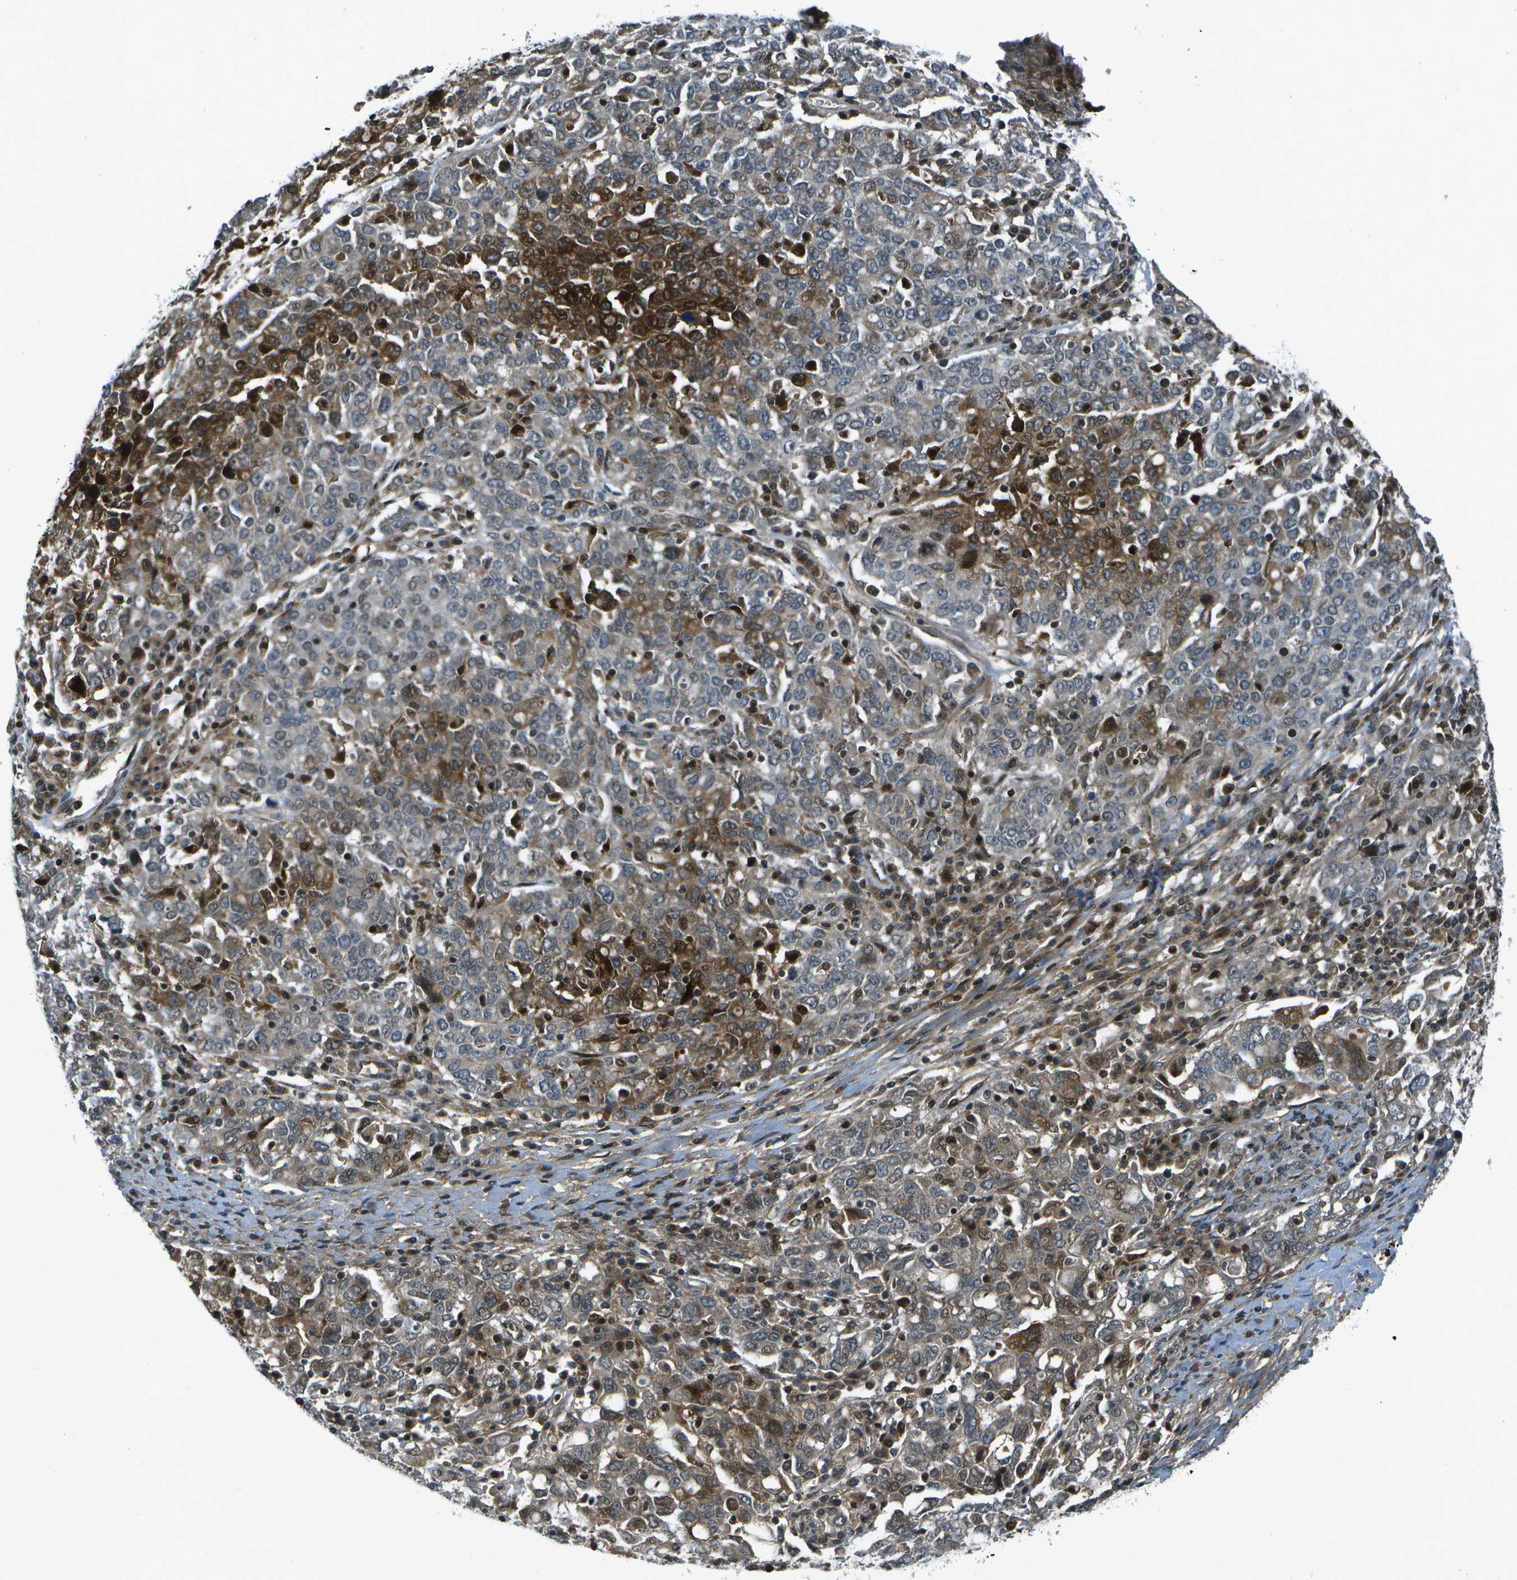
{"staining": {"intensity": "strong", "quantity": "<25%", "location": "cytoplasmic/membranous"}, "tissue": "ovarian cancer", "cell_type": "Tumor cells", "image_type": "cancer", "snomed": [{"axis": "morphology", "description": "Carcinoma, endometroid"}, {"axis": "topography", "description": "Ovary"}], "caption": "The histopathology image displays a brown stain indicating the presence of a protein in the cytoplasmic/membranous of tumor cells in ovarian cancer (endometroid carcinoma).", "gene": "TMEM19", "patient": {"sex": "female", "age": 62}}